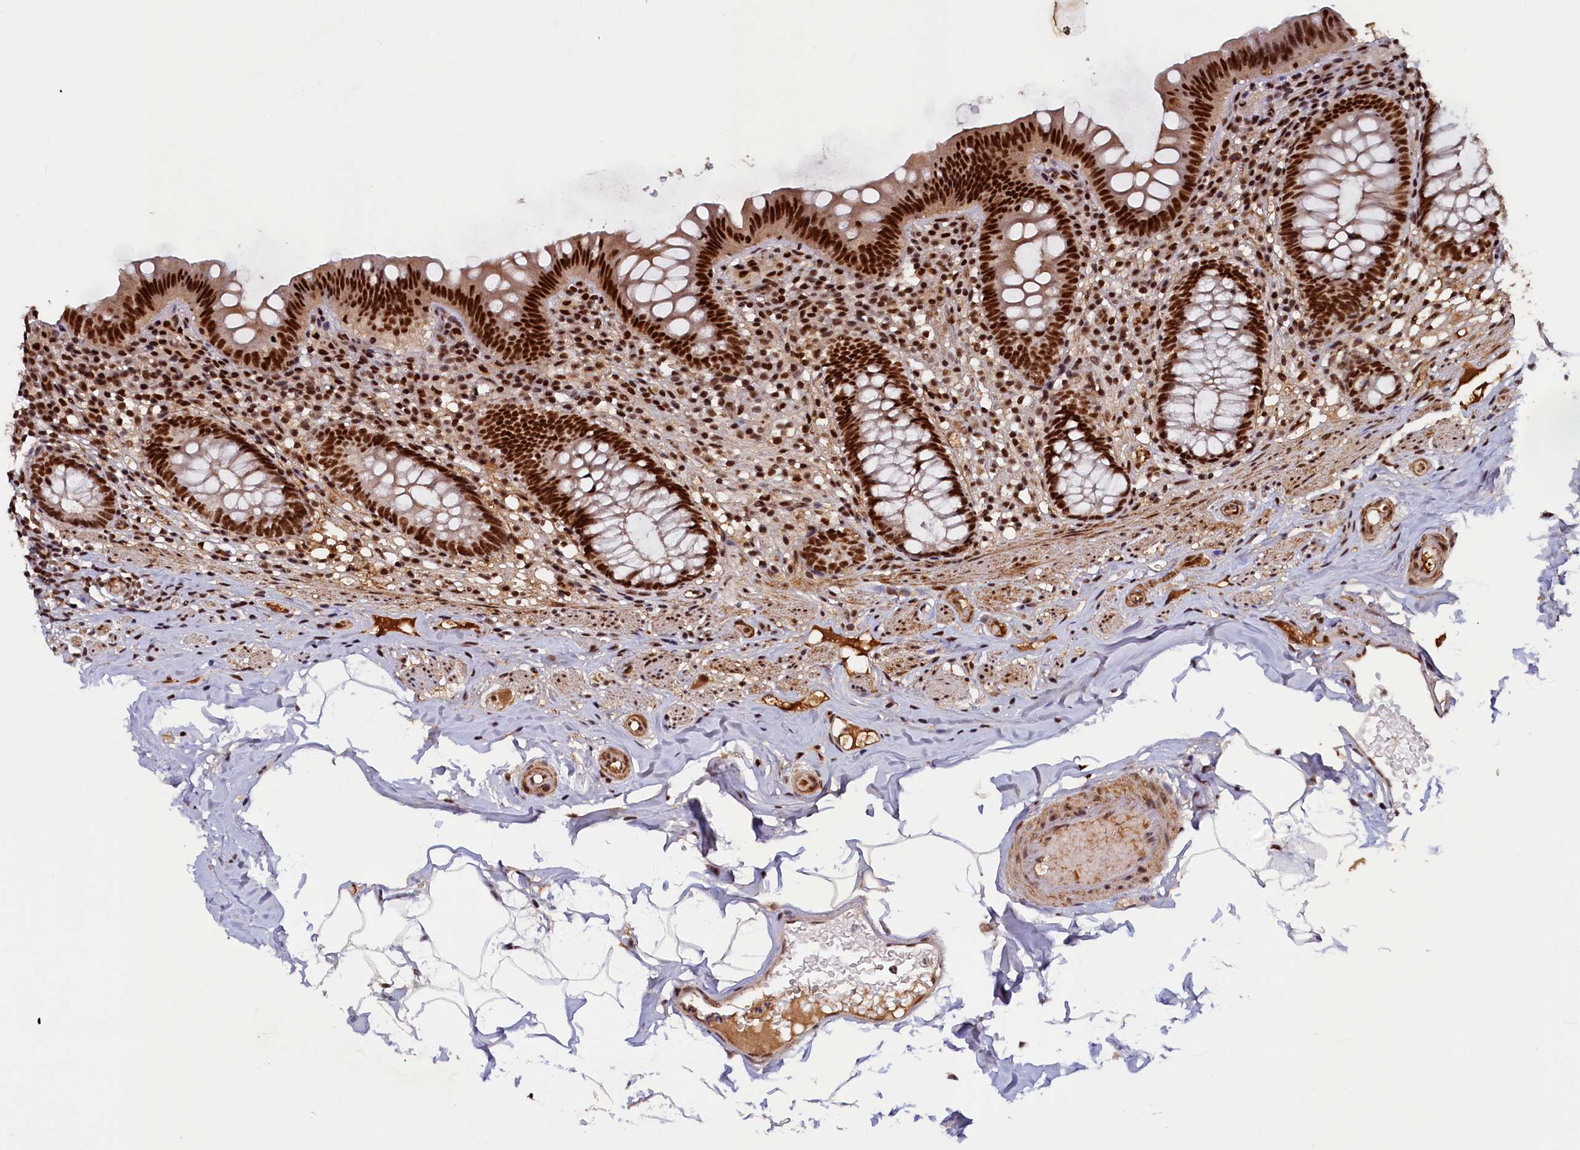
{"staining": {"intensity": "strong", "quantity": ">75%", "location": "nuclear"}, "tissue": "appendix", "cell_type": "Glandular cells", "image_type": "normal", "snomed": [{"axis": "morphology", "description": "Normal tissue, NOS"}, {"axis": "topography", "description": "Appendix"}], "caption": "The micrograph exhibits staining of unremarkable appendix, revealing strong nuclear protein expression (brown color) within glandular cells.", "gene": "ZC3H18", "patient": {"sex": "male", "age": 55}}